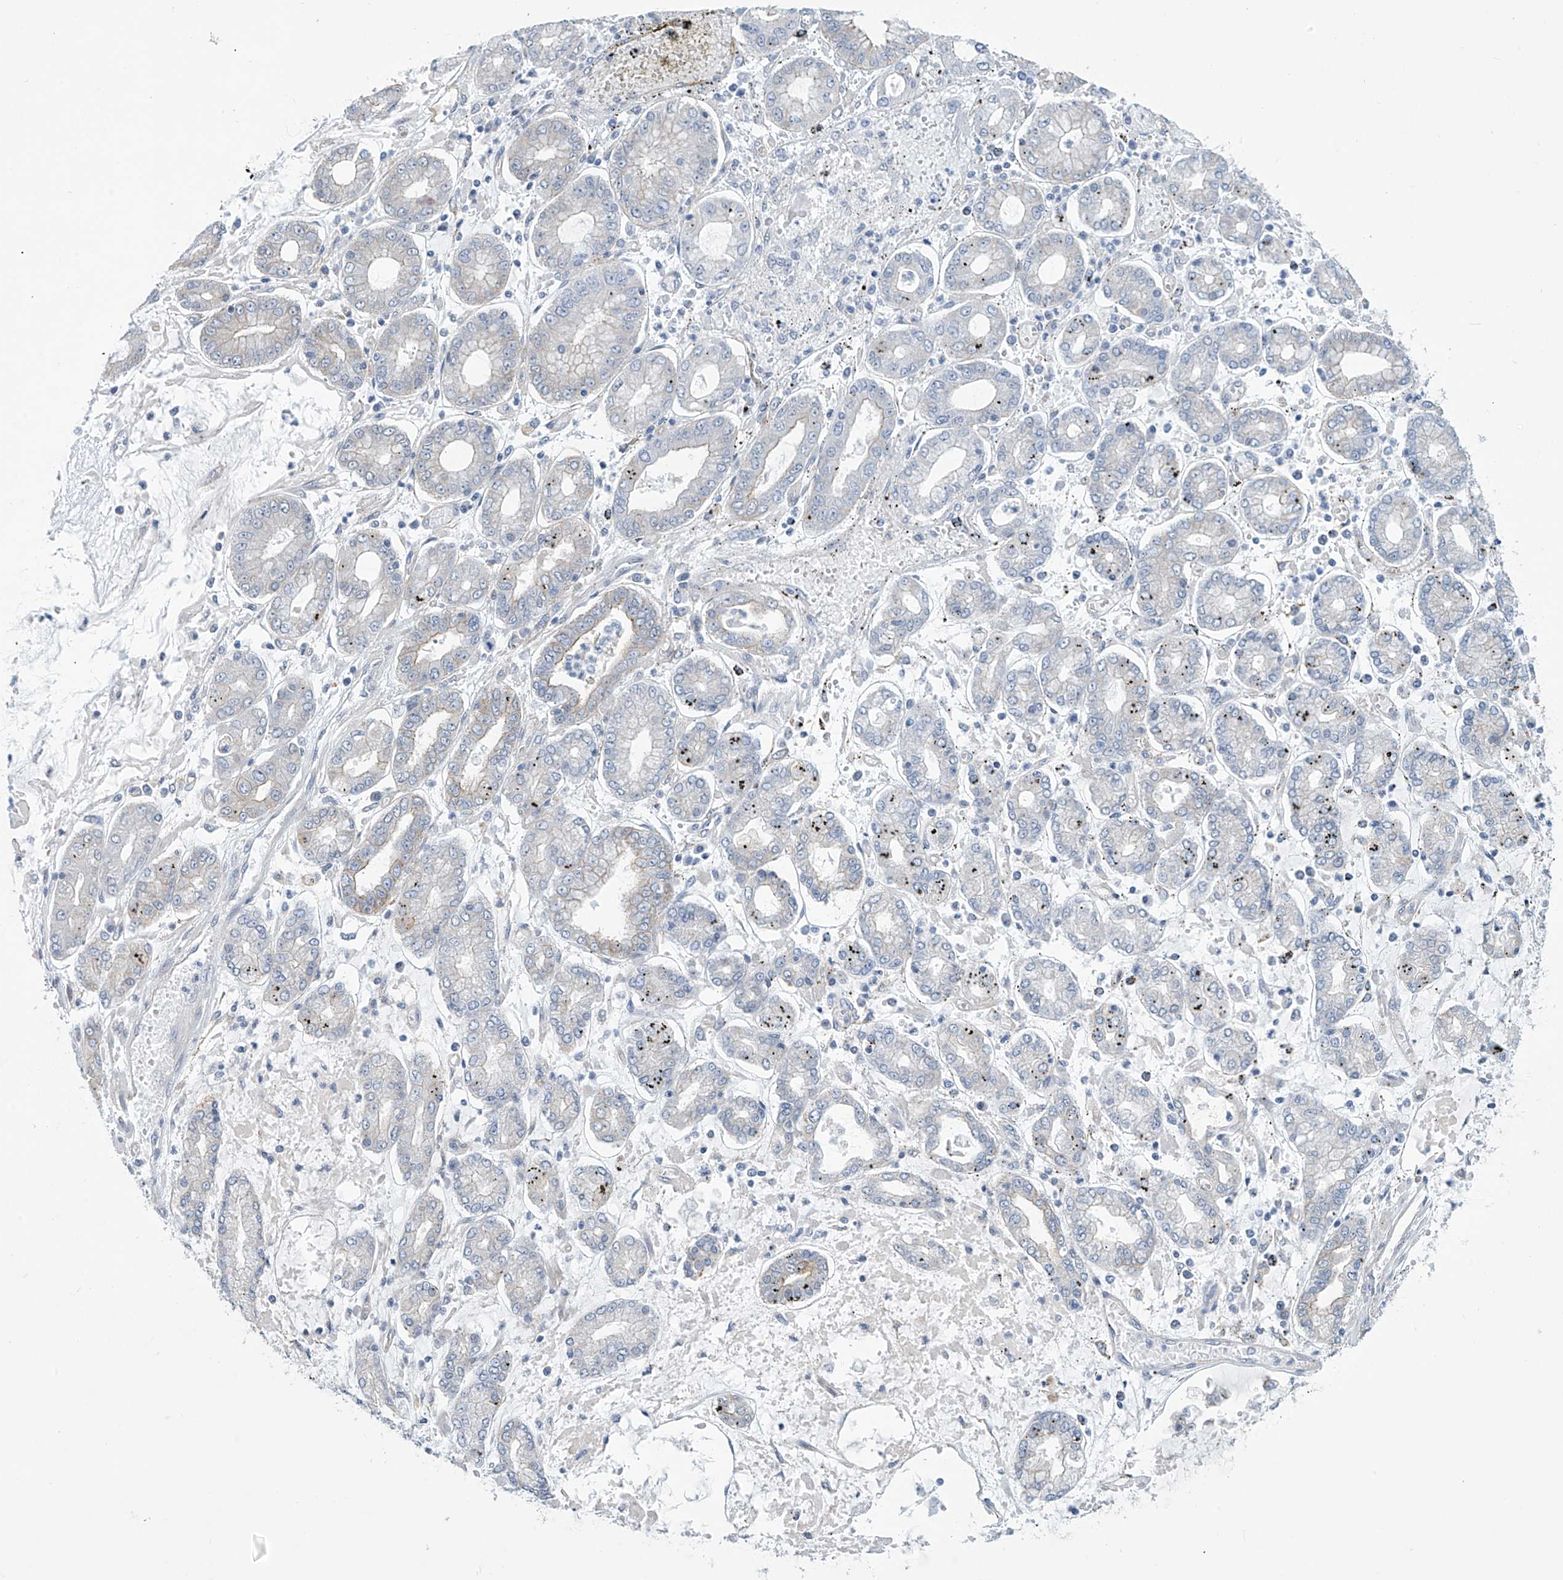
{"staining": {"intensity": "weak", "quantity": "<25%", "location": "cytoplasmic/membranous"}, "tissue": "stomach cancer", "cell_type": "Tumor cells", "image_type": "cancer", "snomed": [{"axis": "morphology", "description": "Adenocarcinoma, NOS"}, {"axis": "topography", "description": "Stomach"}], "caption": "An immunohistochemistry (IHC) image of stomach cancer (adenocarcinoma) is shown. There is no staining in tumor cells of stomach cancer (adenocarcinoma). The staining is performed using DAB (3,3'-diaminobenzidine) brown chromogen with nuclei counter-stained in using hematoxylin.", "gene": "ABHD13", "patient": {"sex": "male", "age": 76}}